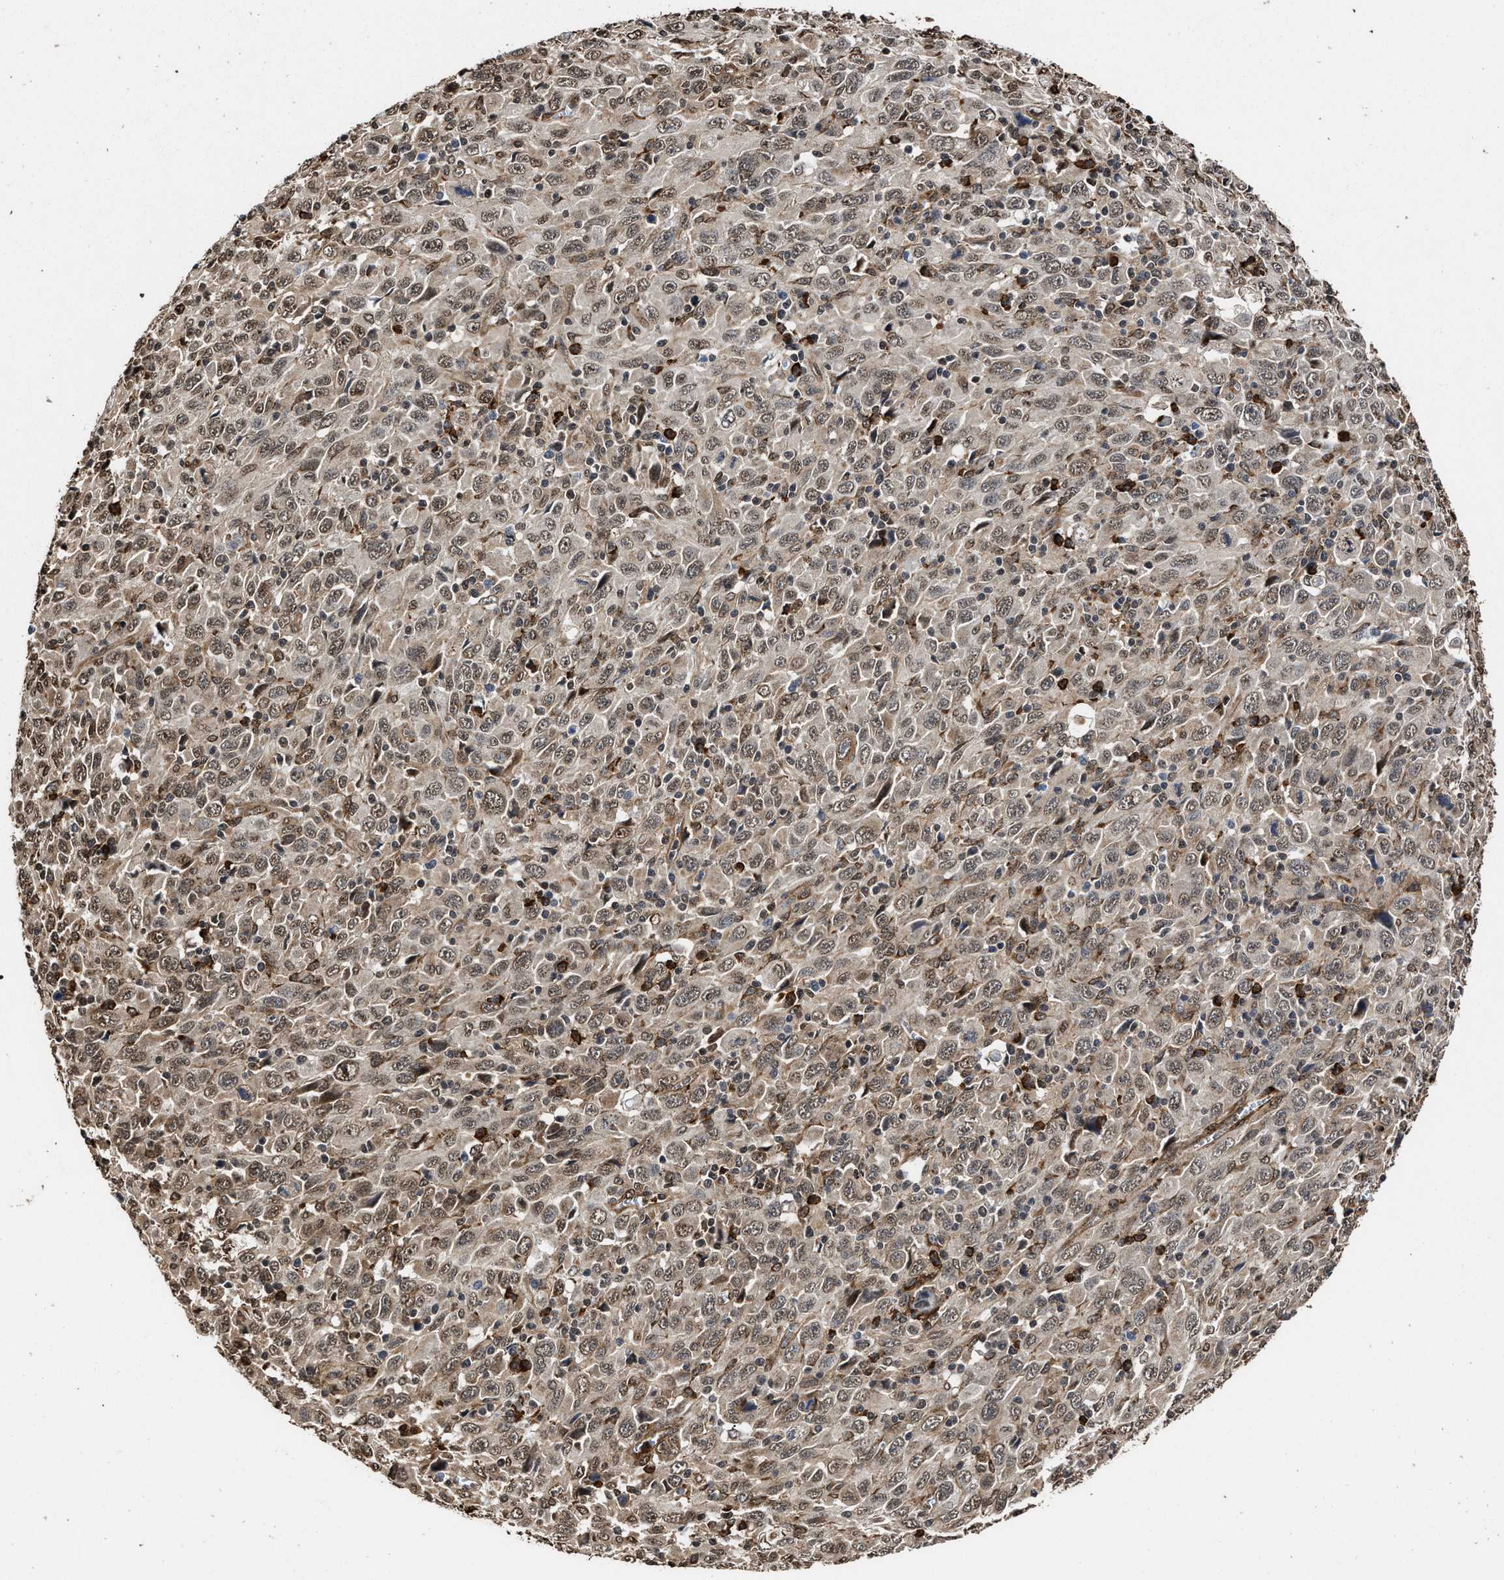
{"staining": {"intensity": "weak", "quantity": ">75%", "location": "cytoplasmic/membranous,nuclear"}, "tissue": "melanoma", "cell_type": "Tumor cells", "image_type": "cancer", "snomed": [{"axis": "morphology", "description": "Malignant melanoma, Metastatic site"}, {"axis": "topography", "description": "Skin"}], "caption": "Immunohistochemistry (IHC) image of neoplastic tissue: malignant melanoma (metastatic site) stained using IHC exhibits low levels of weak protein expression localized specifically in the cytoplasmic/membranous and nuclear of tumor cells, appearing as a cytoplasmic/membranous and nuclear brown color.", "gene": "SEPTIN2", "patient": {"sex": "female", "age": 56}}